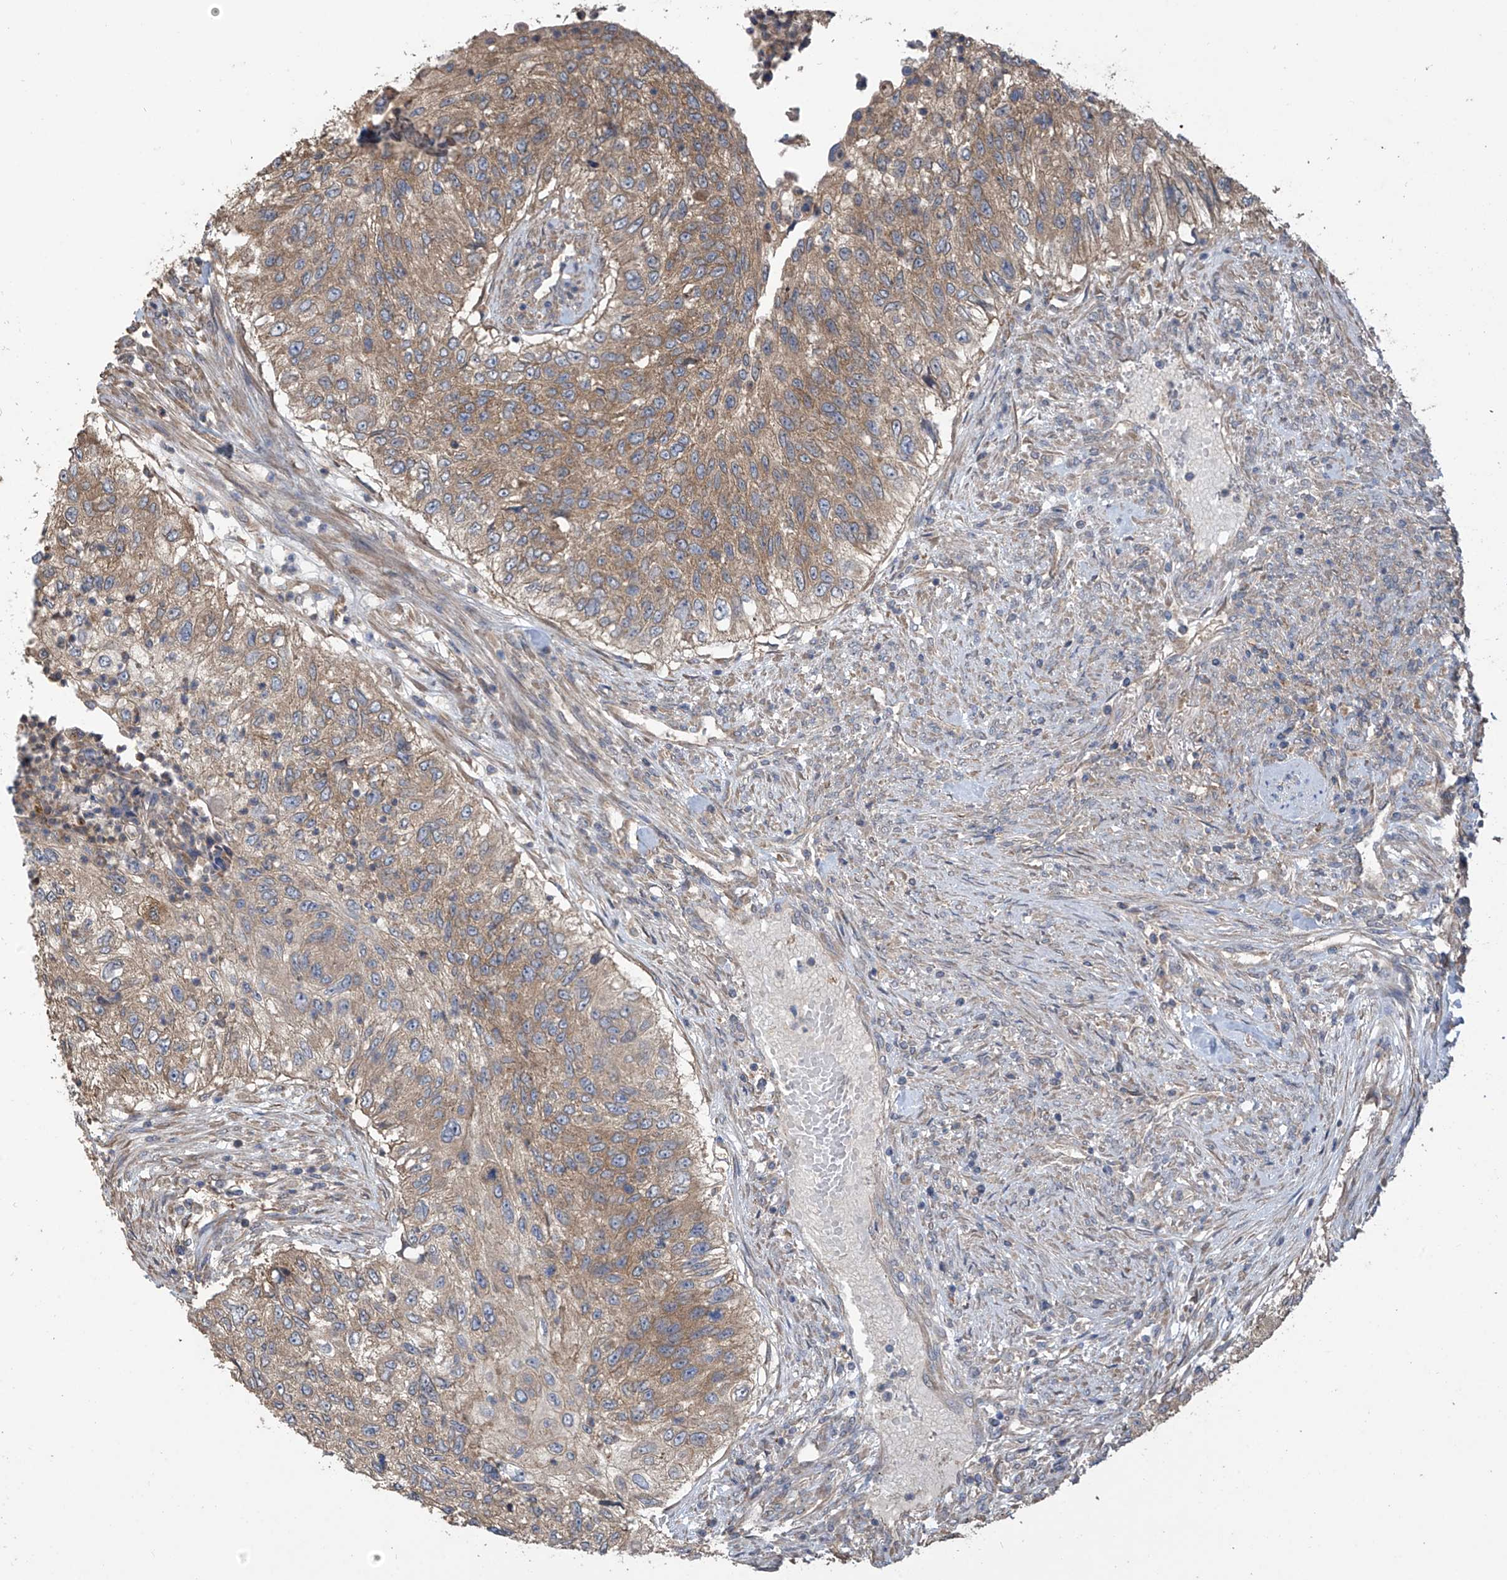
{"staining": {"intensity": "moderate", "quantity": "25%-75%", "location": "cytoplasmic/membranous"}, "tissue": "urothelial cancer", "cell_type": "Tumor cells", "image_type": "cancer", "snomed": [{"axis": "morphology", "description": "Urothelial carcinoma, High grade"}, {"axis": "topography", "description": "Urinary bladder"}], "caption": "DAB immunohistochemical staining of human urothelial cancer demonstrates moderate cytoplasmic/membranous protein staining in approximately 25%-75% of tumor cells. (IHC, brightfield microscopy, high magnification).", "gene": "PHACTR4", "patient": {"sex": "female", "age": 60}}